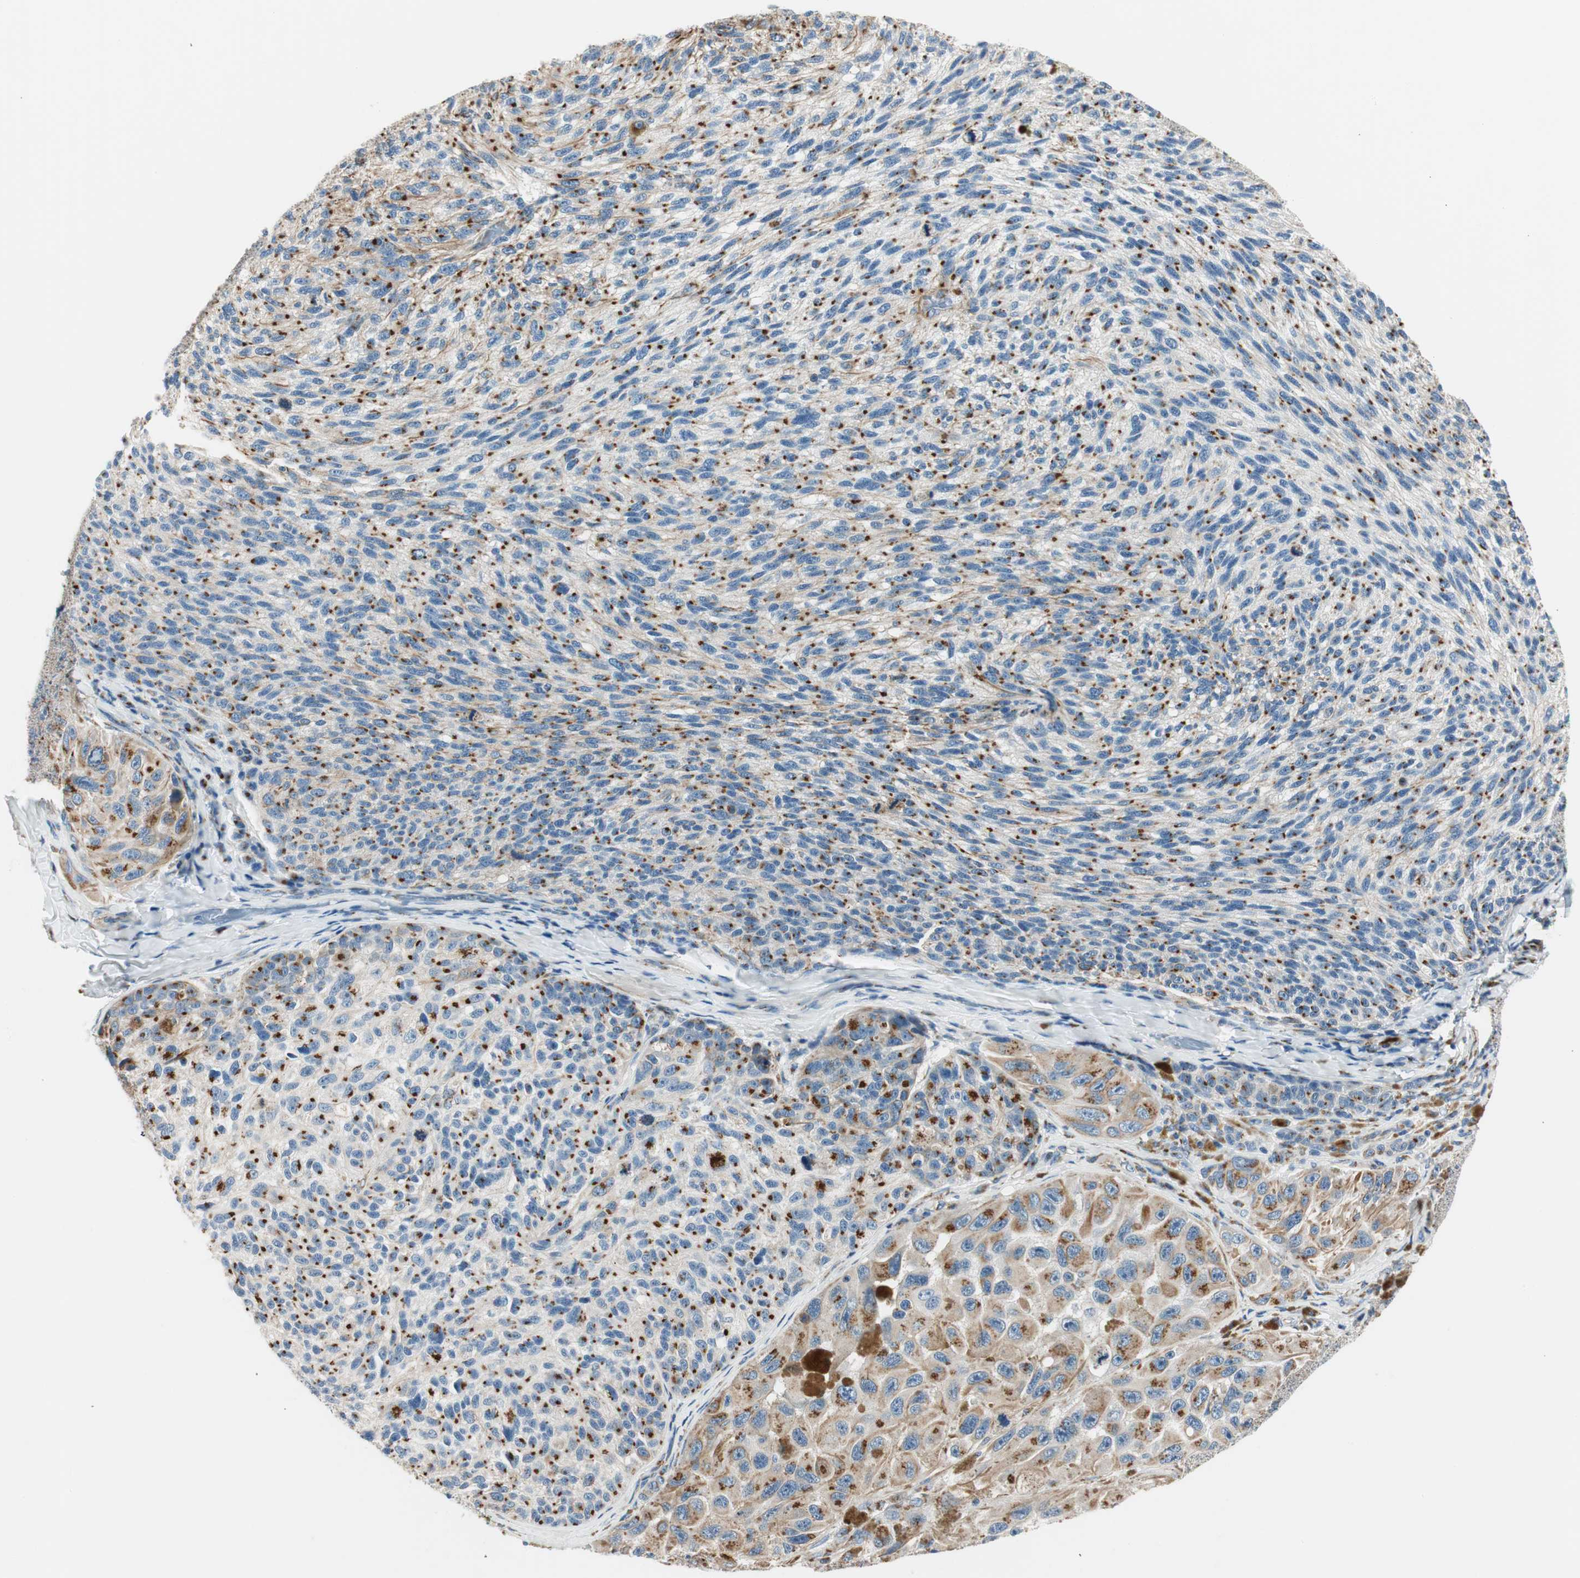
{"staining": {"intensity": "moderate", "quantity": ">75%", "location": "cytoplasmic/membranous"}, "tissue": "melanoma", "cell_type": "Tumor cells", "image_type": "cancer", "snomed": [{"axis": "morphology", "description": "Malignant melanoma, NOS"}, {"axis": "topography", "description": "Skin"}], "caption": "Immunohistochemical staining of malignant melanoma shows medium levels of moderate cytoplasmic/membranous expression in about >75% of tumor cells.", "gene": "TMF1", "patient": {"sex": "female", "age": 73}}